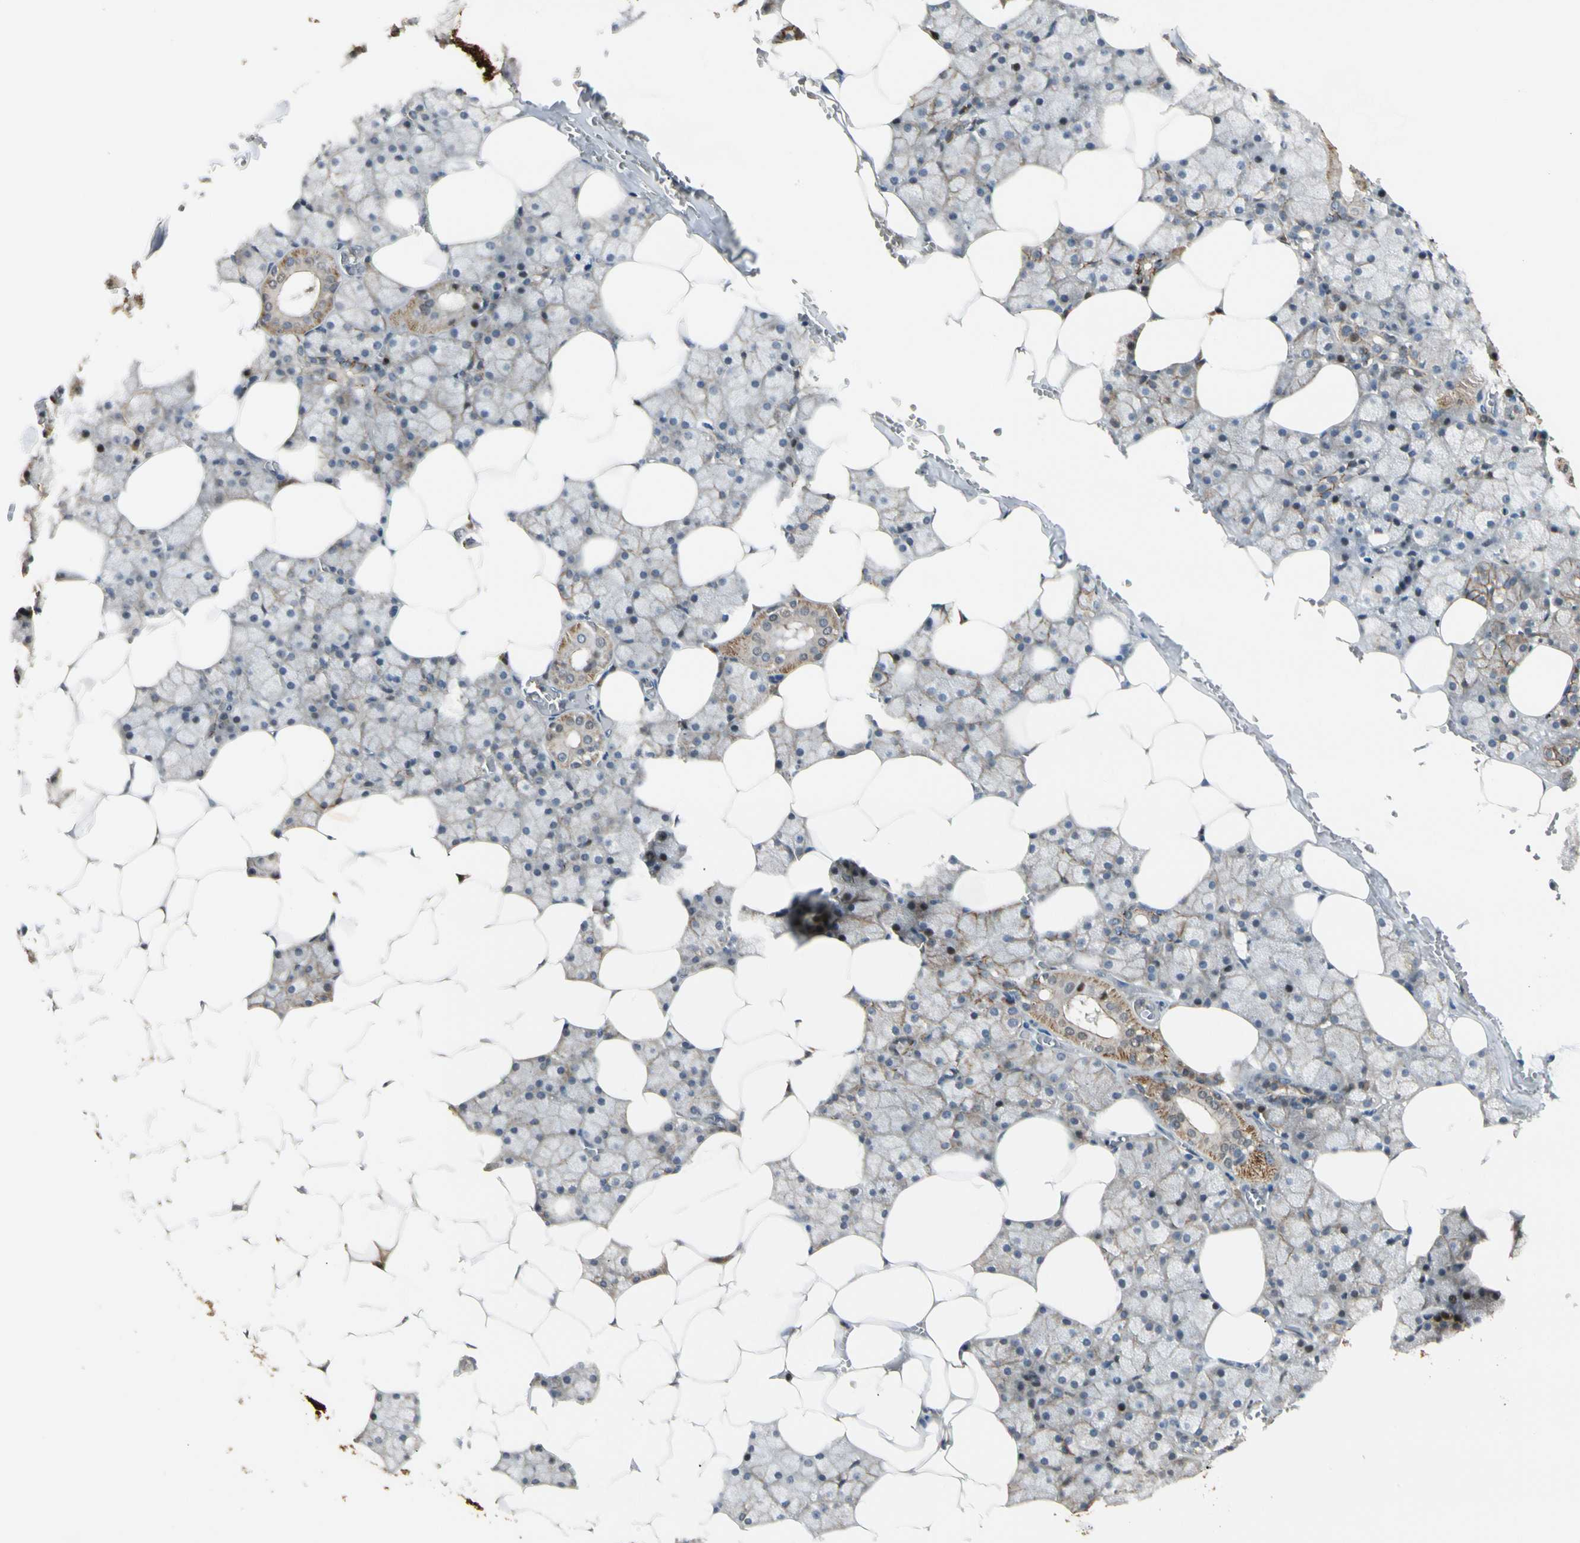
{"staining": {"intensity": "moderate", "quantity": ">75%", "location": "cytoplasmic/membranous"}, "tissue": "salivary gland", "cell_type": "Glandular cells", "image_type": "normal", "snomed": [{"axis": "morphology", "description": "Normal tissue, NOS"}, {"axis": "topography", "description": "Salivary gland"}], "caption": "Immunohistochemistry (IHC) of benign human salivary gland demonstrates medium levels of moderate cytoplasmic/membranous staining in about >75% of glandular cells. (brown staining indicates protein expression, while blue staining denotes nuclei).", "gene": "P3H2", "patient": {"sex": "male", "age": 62}}